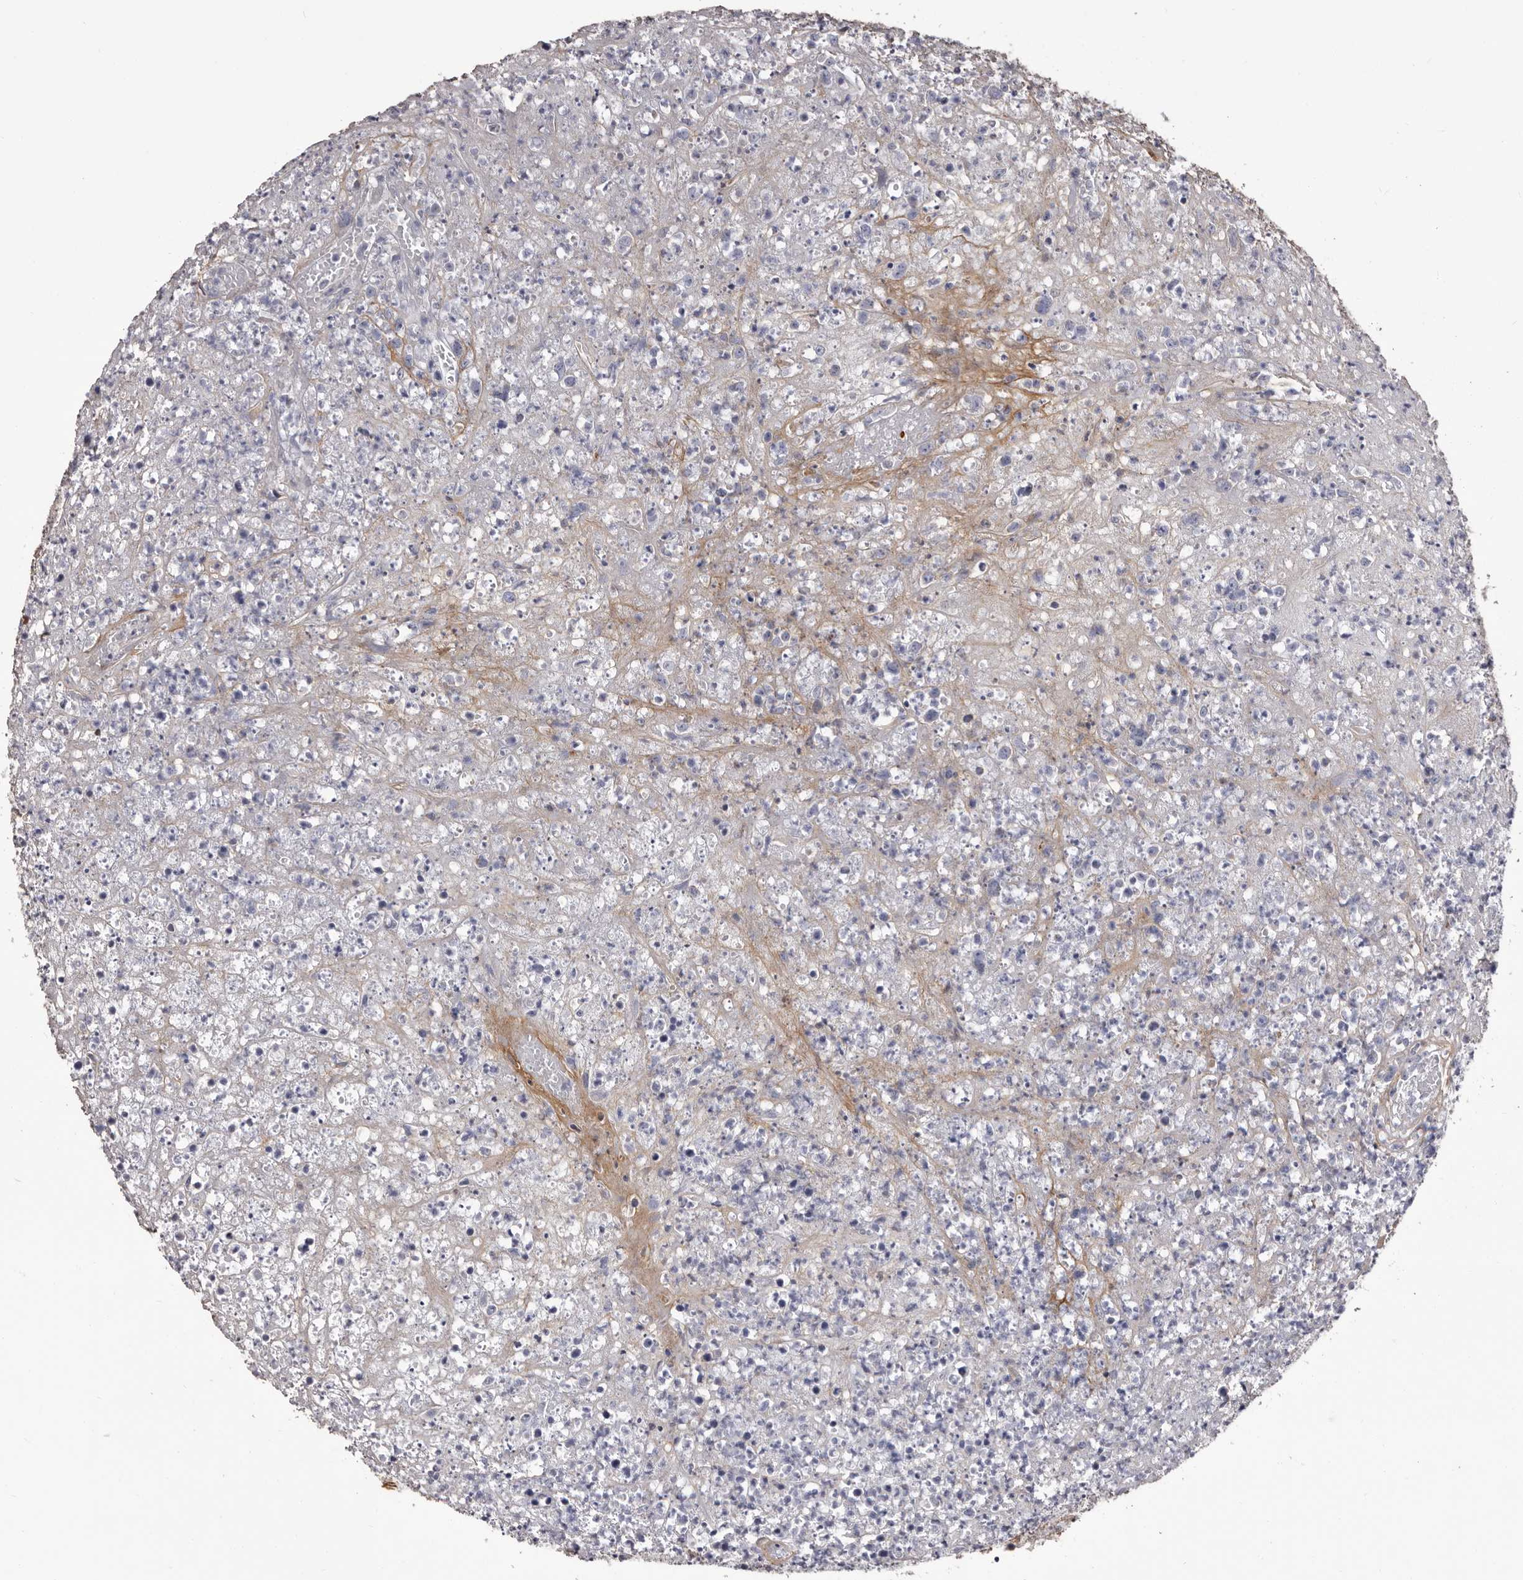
{"staining": {"intensity": "negative", "quantity": "none", "location": "none"}, "tissue": "lymphoma", "cell_type": "Tumor cells", "image_type": "cancer", "snomed": [{"axis": "morphology", "description": "Malignant lymphoma, non-Hodgkin's type, High grade"}, {"axis": "topography", "description": "Colon"}], "caption": "Tumor cells are negative for brown protein staining in lymphoma.", "gene": "COL6A1", "patient": {"sex": "female", "age": 53}}